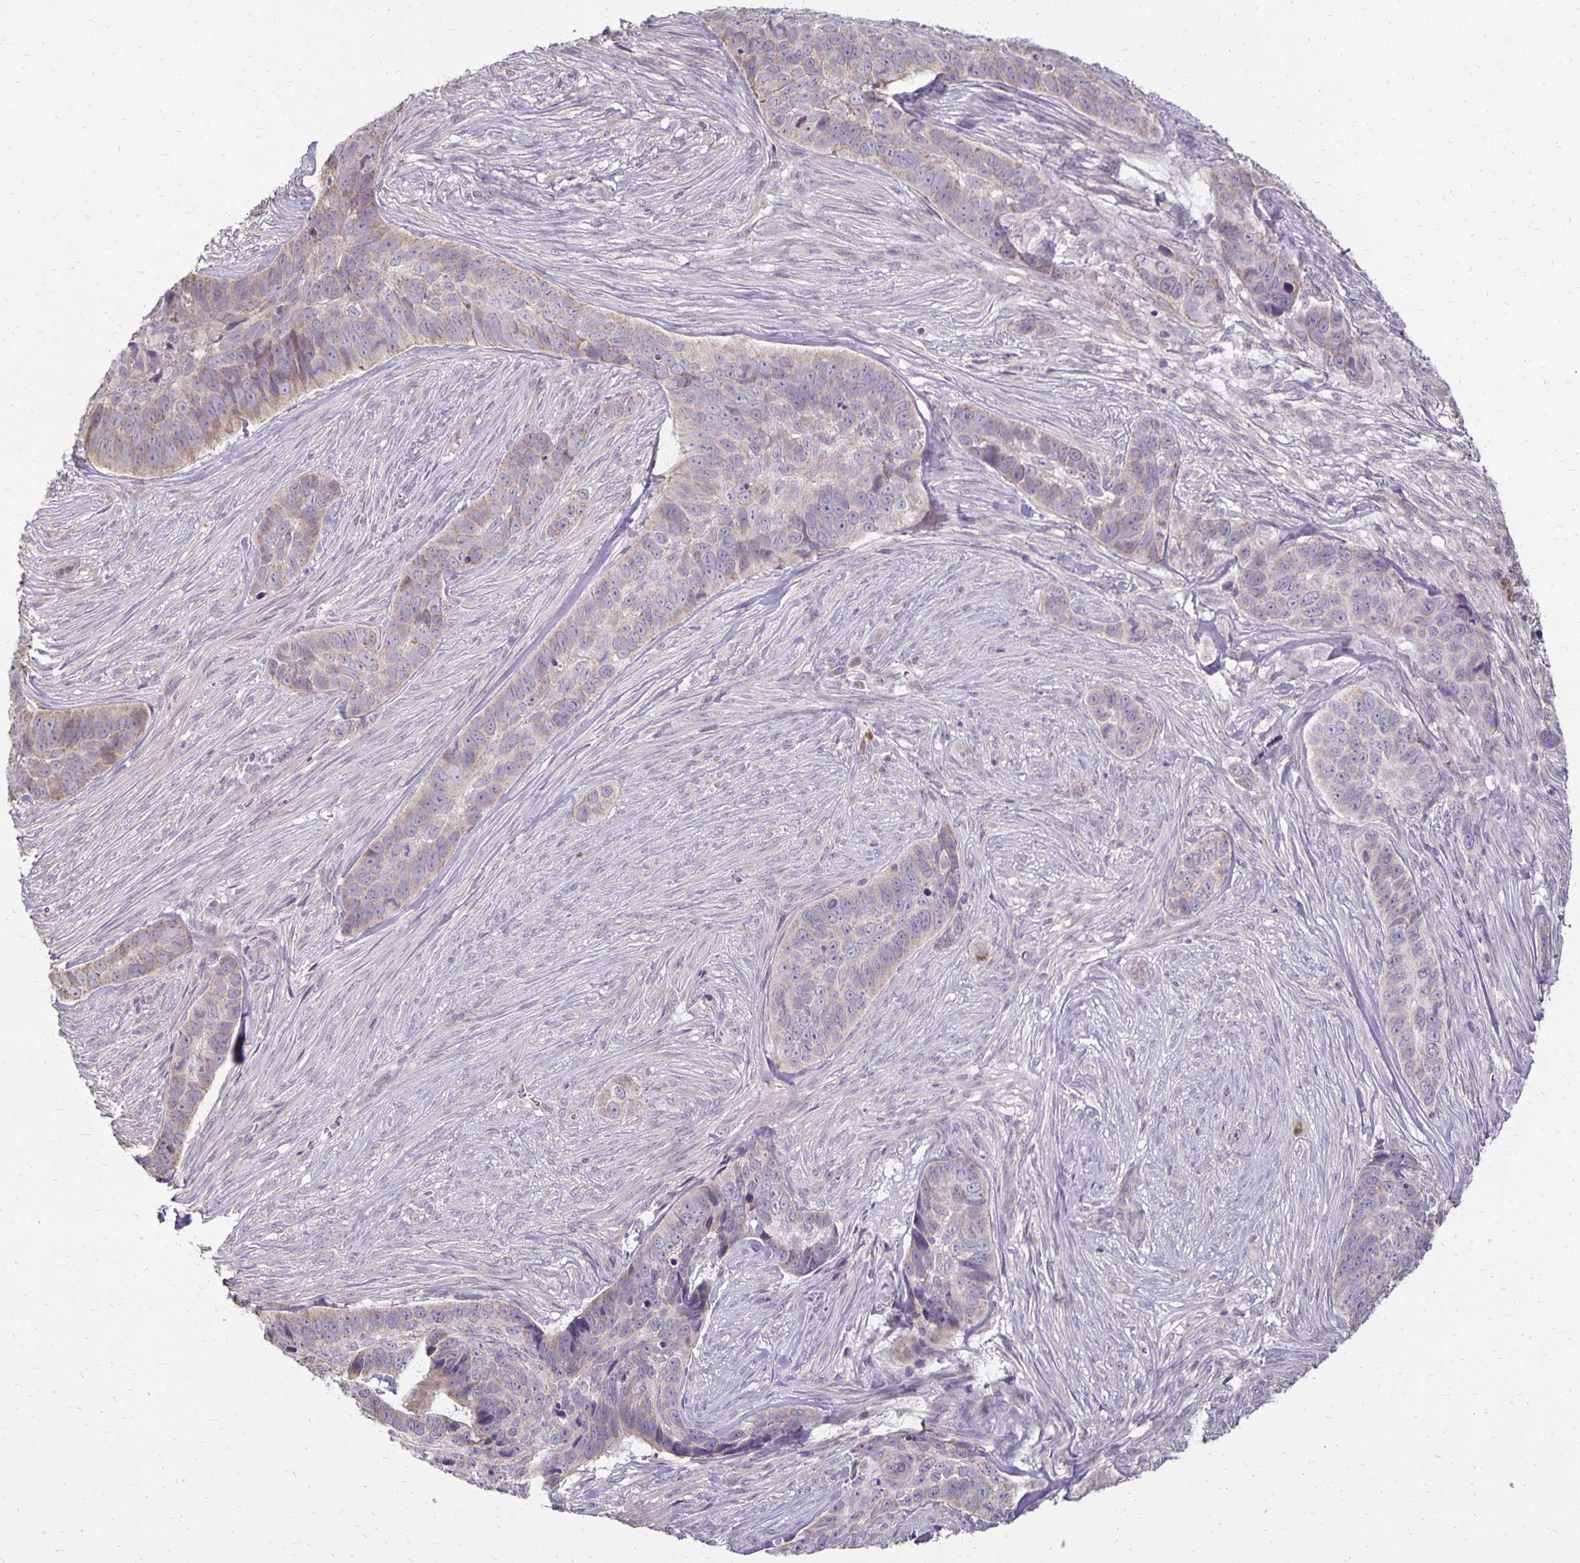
{"staining": {"intensity": "weak", "quantity": "25%-75%", "location": "cytoplasmic/membranous"}, "tissue": "skin cancer", "cell_type": "Tumor cells", "image_type": "cancer", "snomed": [{"axis": "morphology", "description": "Basal cell carcinoma"}, {"axis": "topography", "description": "Skin"}], "caption": "This histopathology image reveals skin cancer stained with immunohistochemistry to label a protein in brown. The cytoplasmic/membranous of tumor cells show weak positivity for the protein. Nuclei are counter-stained blue.", "gene": "FN3K", "patient": {"sex": "female", "age": 82}}